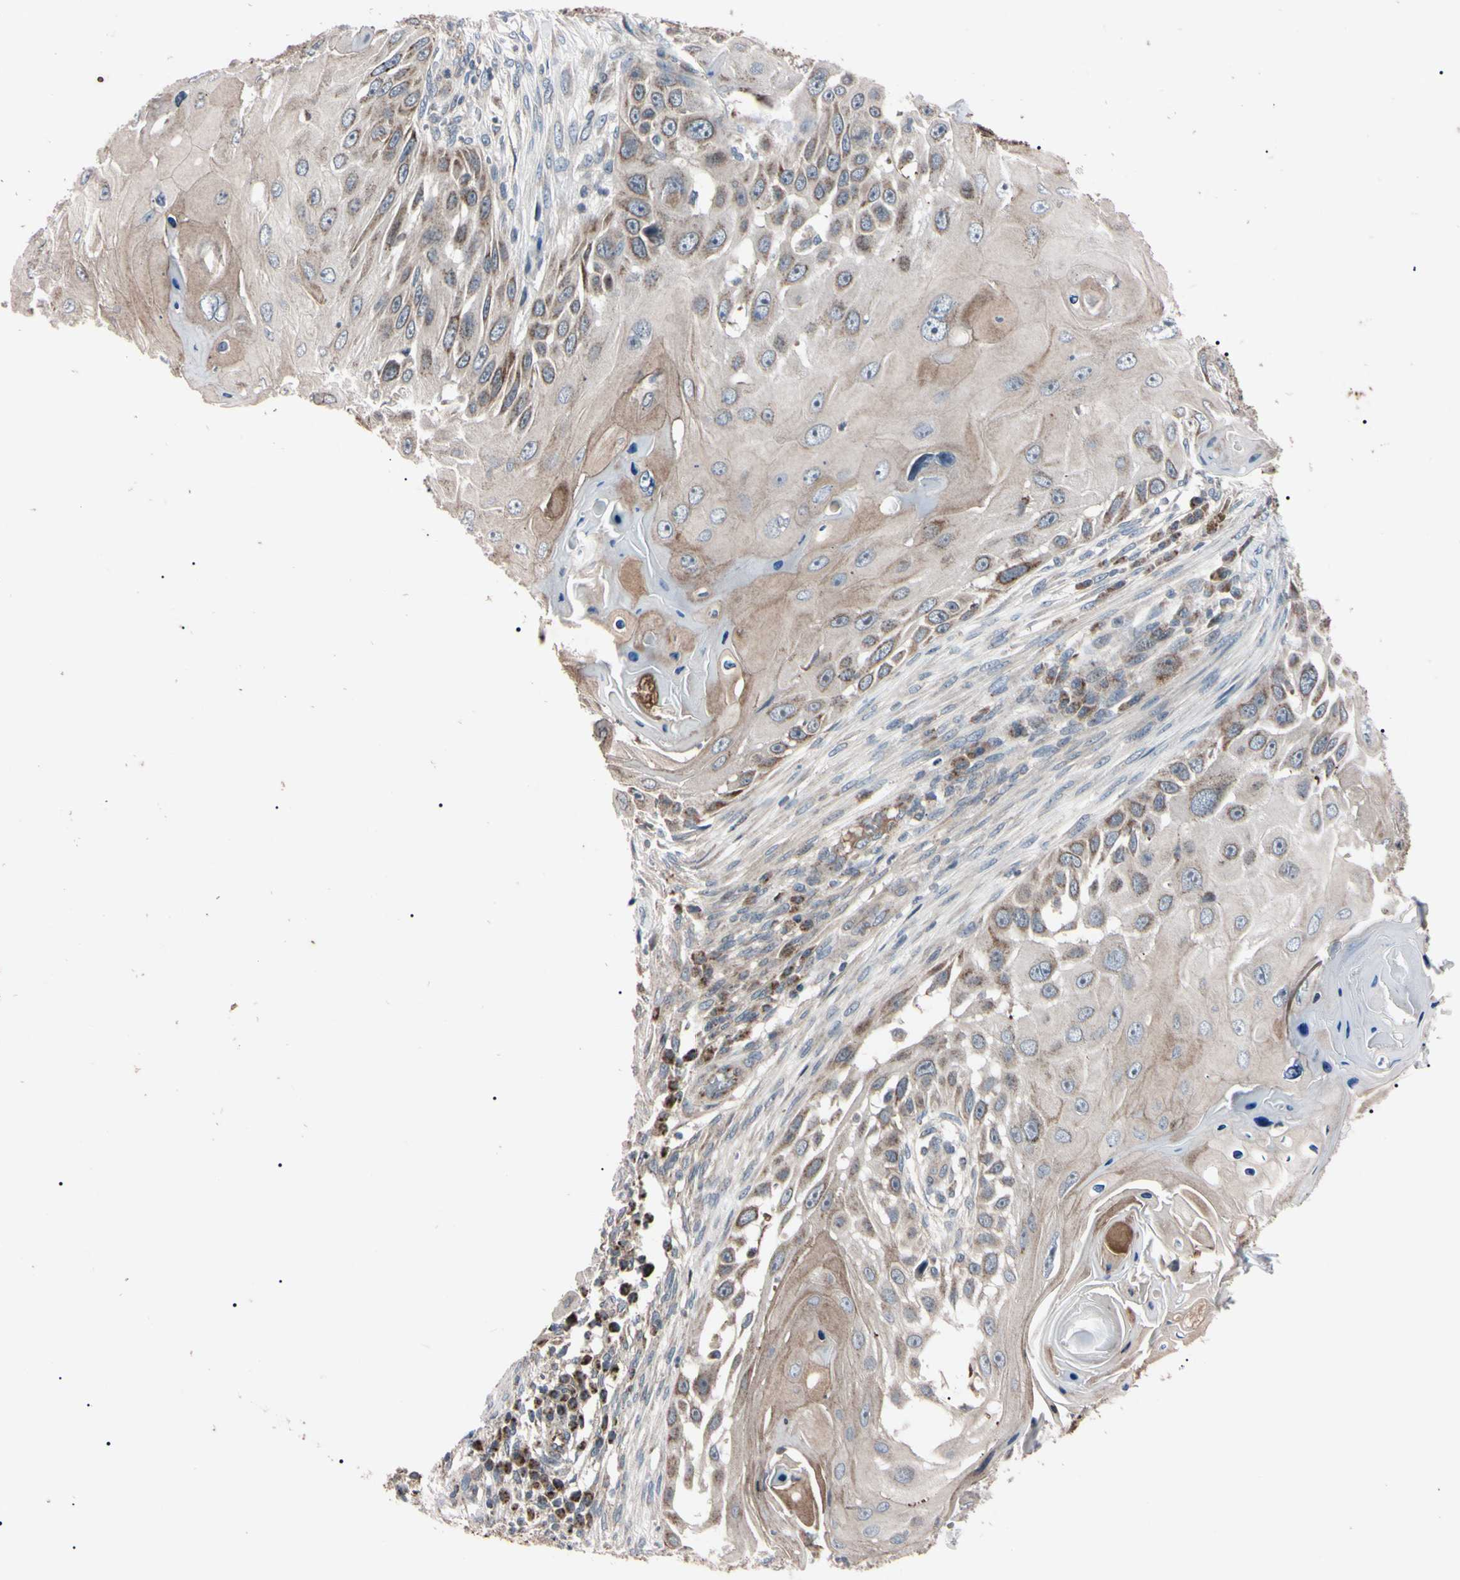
{"staining": {"intensity": "weak", "quantity": ">75%", "location": "cytoplasmic/membranous"}, "tissue": "skin cancer", "cell_type": "Tumor cells", "image_type": "cancer", "snomed": [{"axis": "morphology", "description": "Squamous cell carcinoma, NOS"}, {"axis": "topography", "description": "Skin"}], "caption": "Tumor cells show low levels of weak cytoplasmic/membranous expression in approximately >75% of cells in human skin cancer (squamous cell carcinoma).", "gene": "TNFRSF1A", "patient": {"sex": "female", "age": 44}}